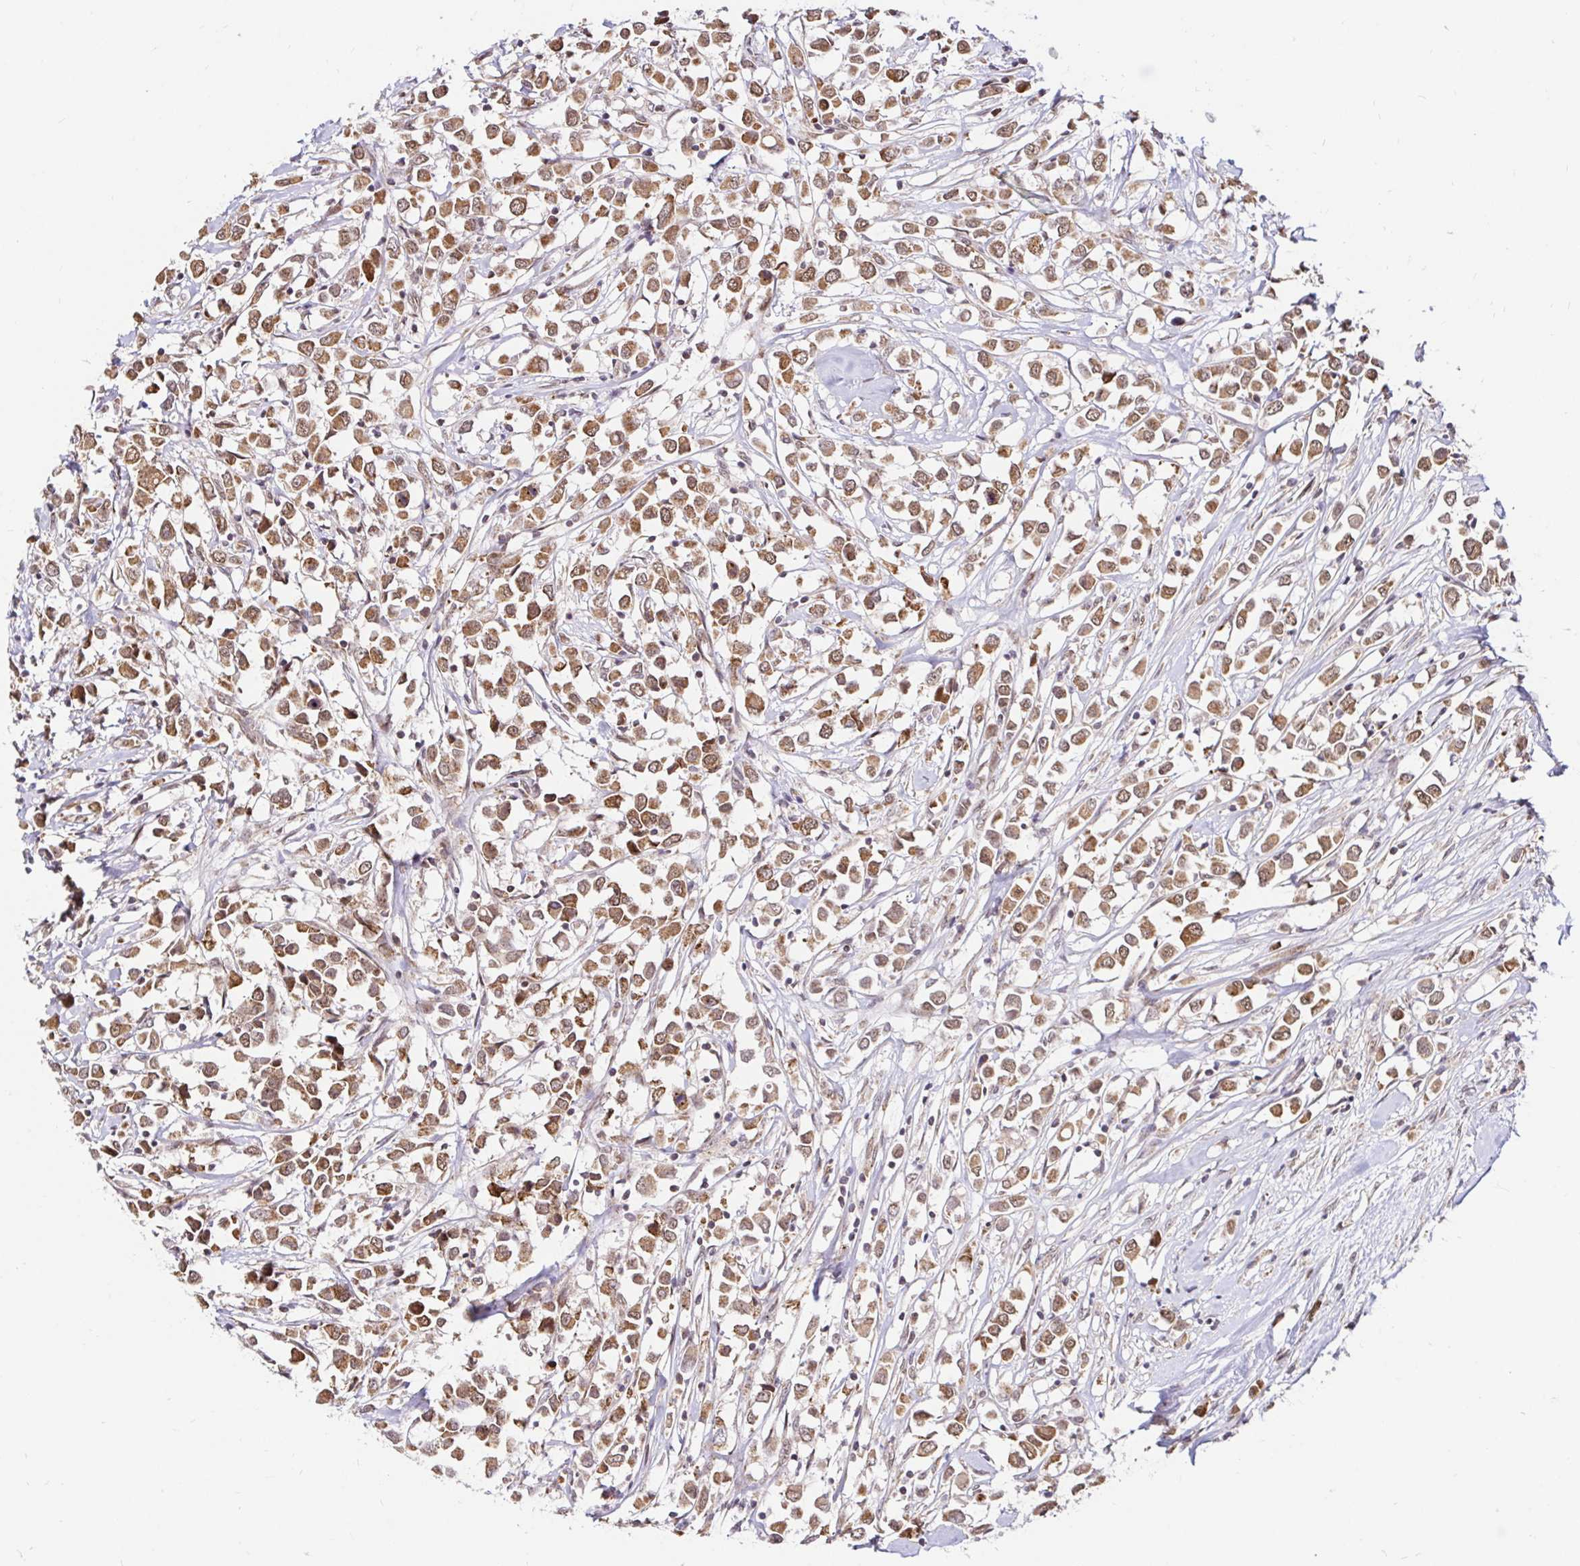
{"staining": {"intensity": "moderate", "quantity": ">75%", "location": "cytoplasmic/membranous"}, "tissue": "breast cancer", "cell_type": "Tumor cells", "image_type": "cancer", "snomed": [{"axis": "morphology", "description": "Duct carcinoma"}, {"axis": "topography", "description": "Breast"}], "caption": "Protein expression analysis of human breast invasive ductal carcinoma reveals moderate cytoplasmic/membranous staining in about >75% of tumor cells. Using DAB (3,3'-diaminobenzidine) (brown) and hematoxylin (blue) stains, captured at high magnification using brightfield microscopy.", "gene": "TIMM50", "patient": {"sex": "female", "age": 61}}